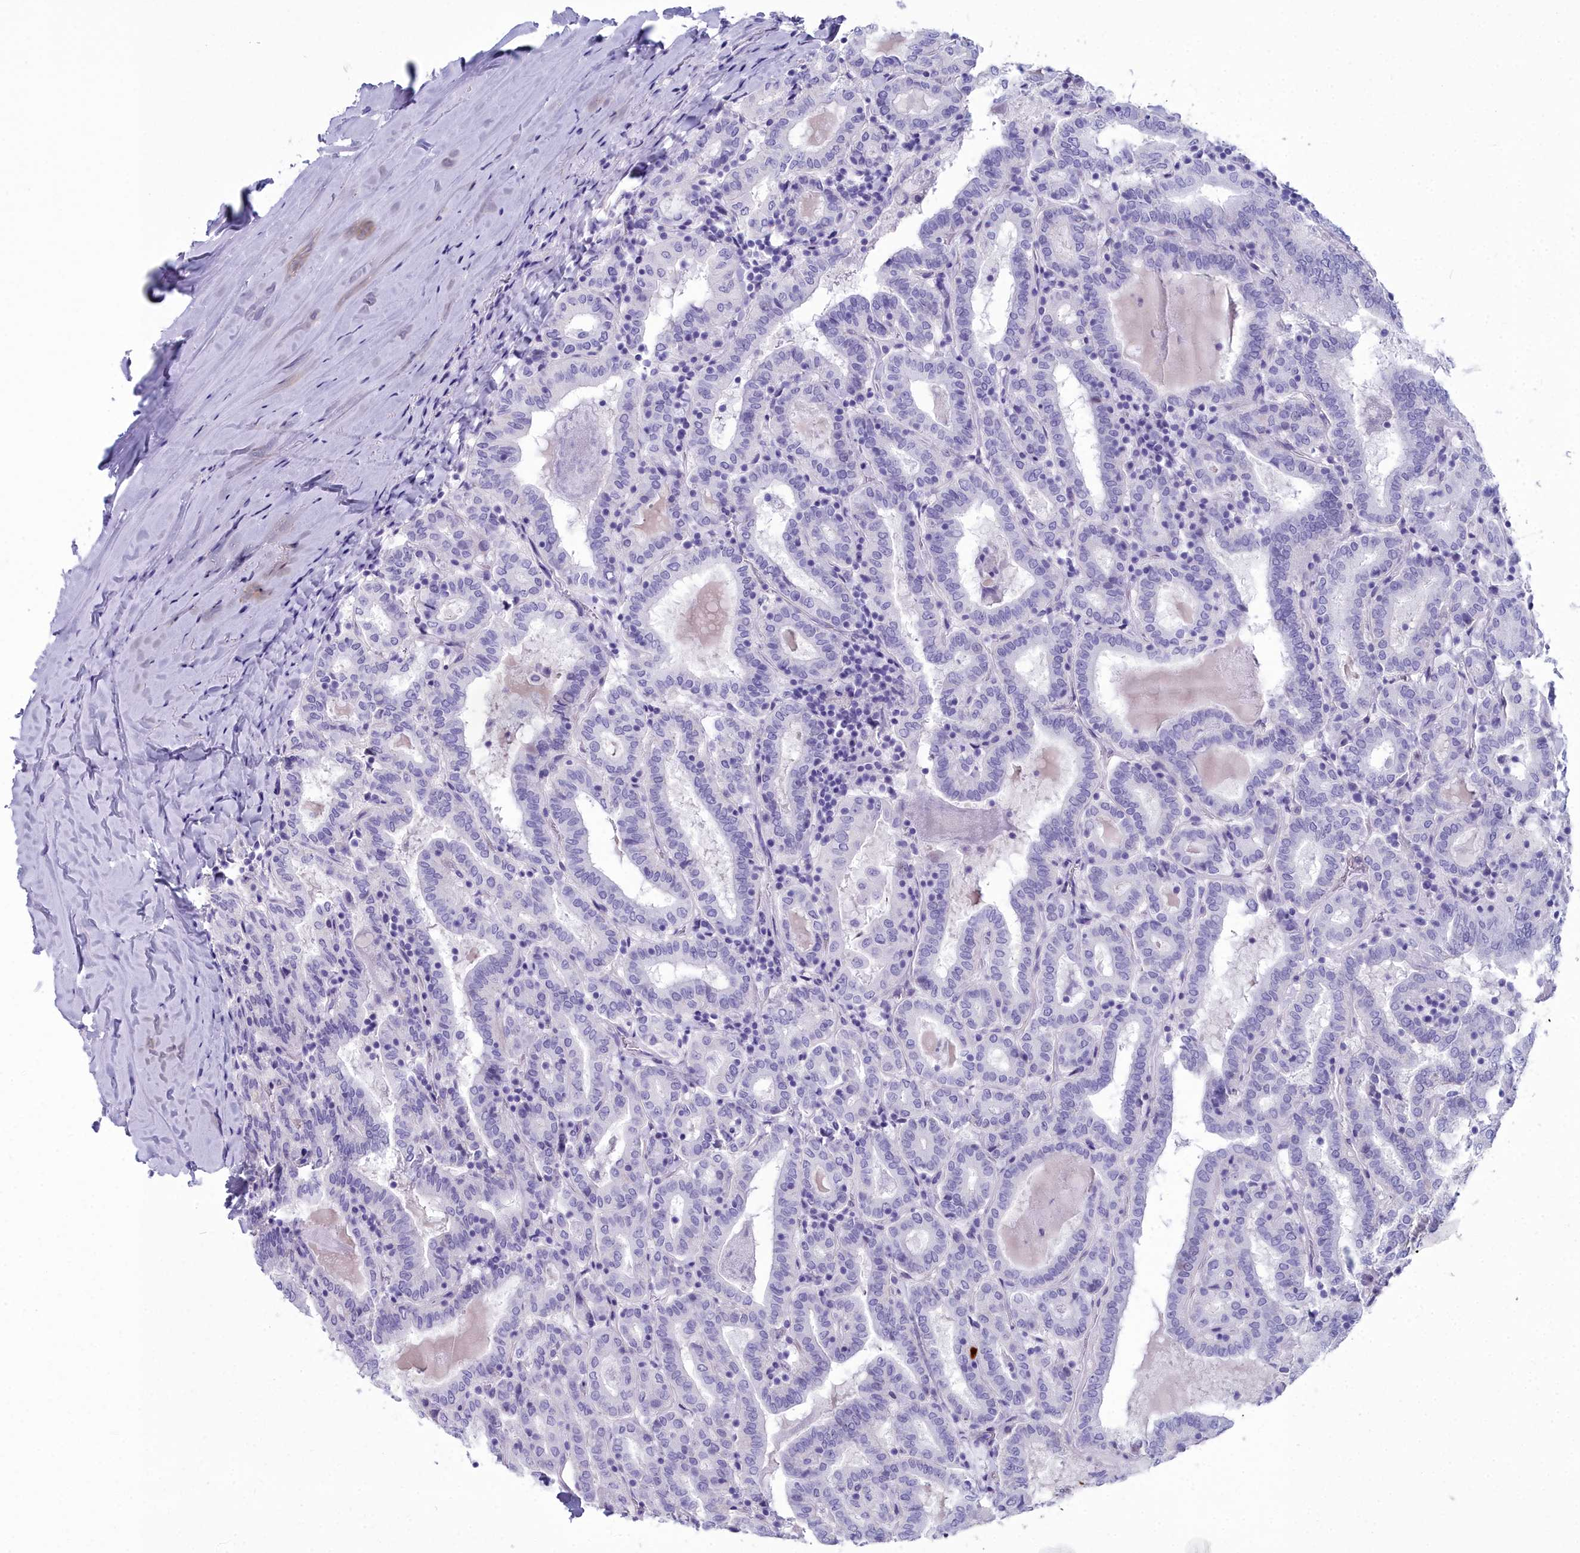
{"staining": {"intensity": "negative", "quantity": "none", "location": "none"}, "tissue": "thyroid cancer", "cell_type": "Tumor cells", "image_type": "cancer", "snomed": [{"axis": "morphology", "description": "Papillary adenocarcinoma, NOS"}, {"axis": "topography", "description": "Thyroid gland"}], "caption": "Immunohistochemical staining of thyroid cancer demonstrates no significant staining in tumor cells. Brightfield microscopy of immunohistochemistry stained with DAB (3,3'-diaminobenzidine) (brown) and hematoxylin (blue), captured at high magnification.", "gene": "MAP6", "patient": {"sex": "female", "age": 72}}